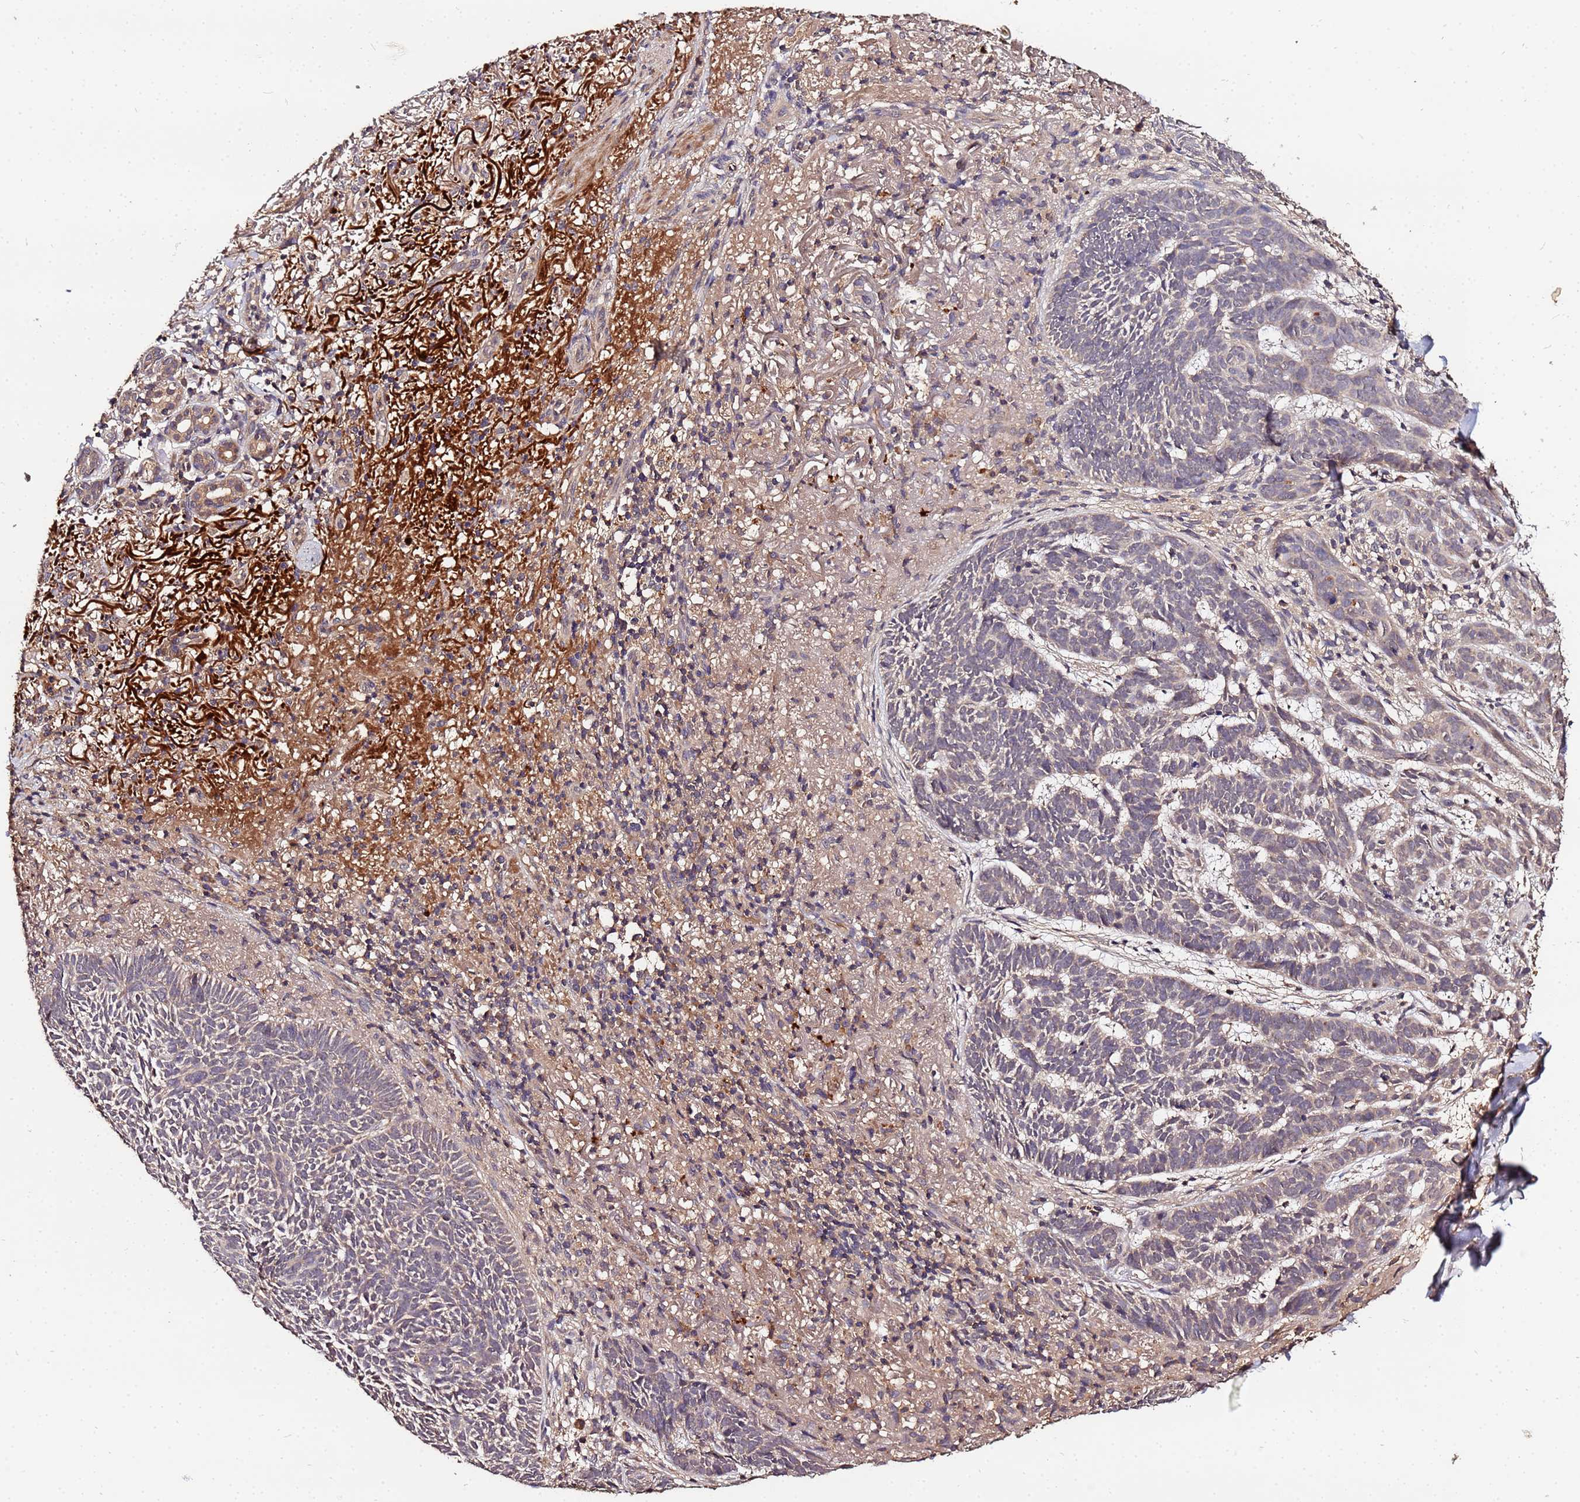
{"staining": {"intensity": "weak", "quantity": "<25%", "location": "cytoplasmic/membranous"}, "tissue": "skin cancer", "cell_type": "Tumor cells", "image_type": "cancer", "snomed": [{"axis": "morphology", "description": "Basal cell carcinoma"}, {"axis": "topography", "description": "Skin"}], "caption": "This is a histopathology image of immunohistochemistry staining of skin cancer, which shows no expression in tumor cells.", "gene": "MTERF1", "patient": {"sex": "female", "age": 78}}